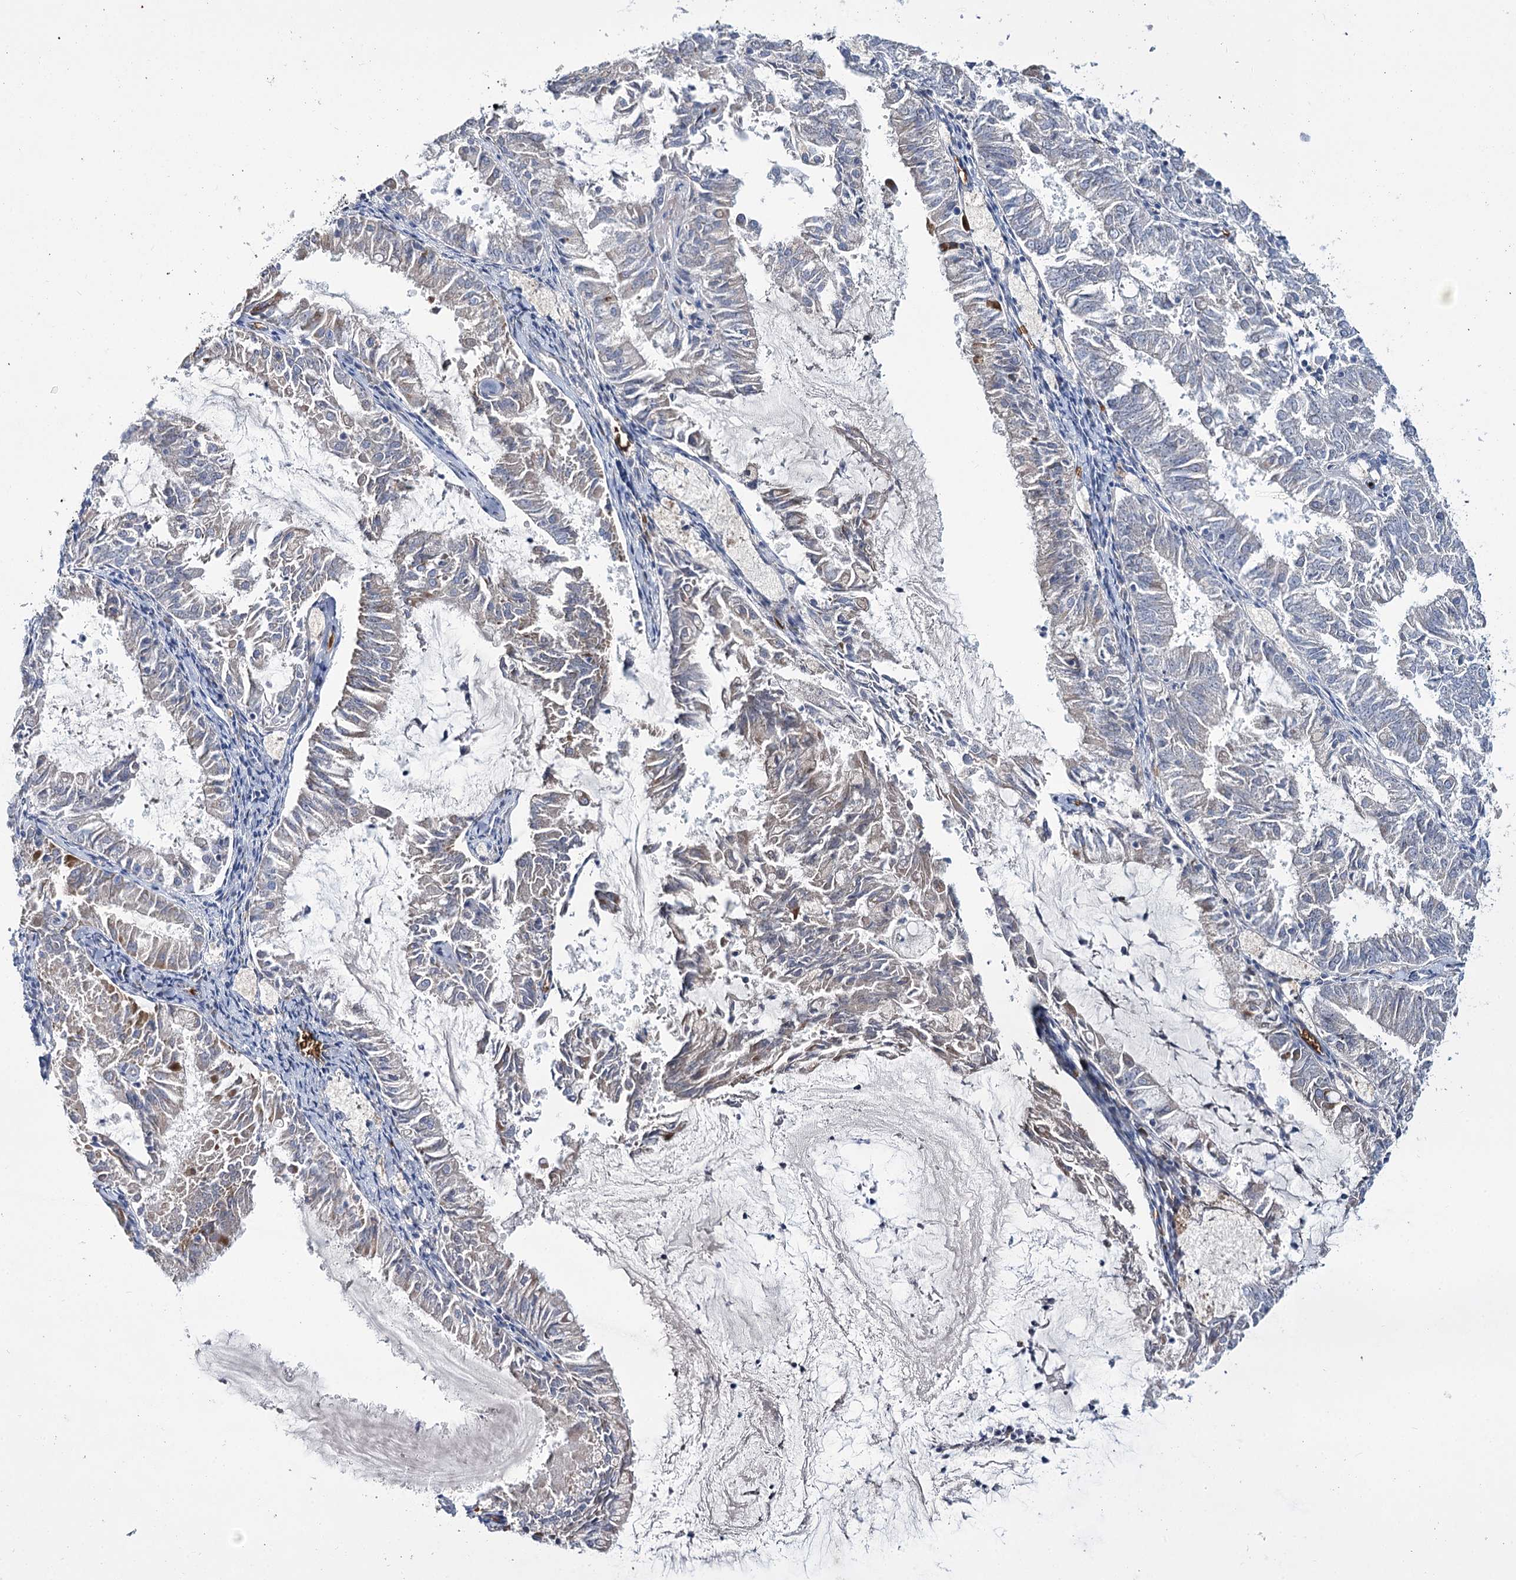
{"staining": {"intensity": "negative", "quantity": "none", "location": "none"}, "tissue": "endometrial cancer", "cell_type": "Tumor cells", "image_type": "cancer", "snomed": [{"axis": "morphology", "description": "Adenocarcinoma, NOS"}, {"axis": "topography", "description": "Endometrium"}], "caption": "Immunohistochemical staining of endometrial adenocarcinoma exhibits no significant staining in tumor cells. (Stains: DAB IHC with hematoxylin counter stain, Microscopy: brightfield microscopy at high magnification).", "gene": "GBF1", "patient": {"sex": "female", "age": 57}}